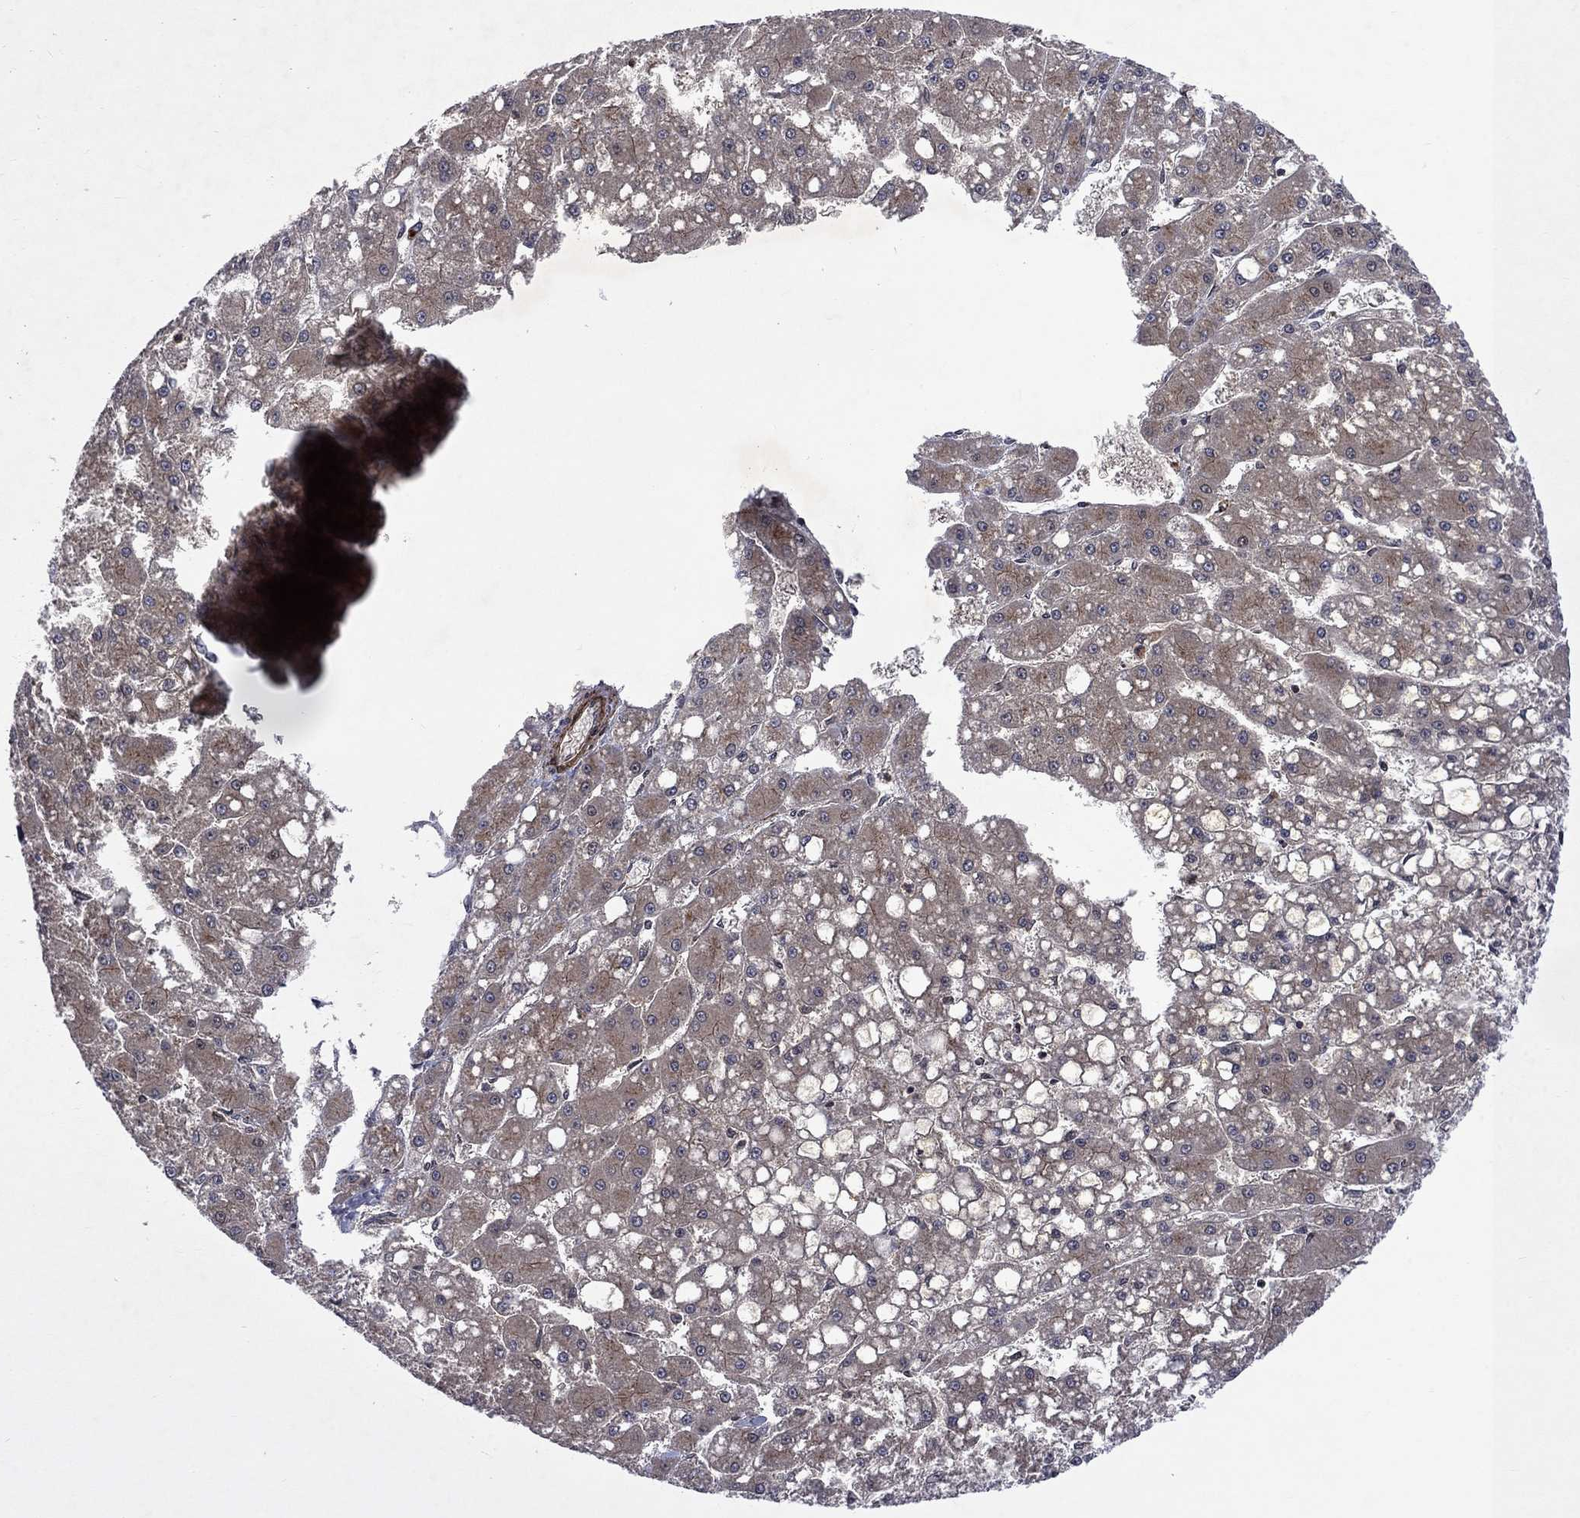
{"staining": {"intensity": "weak", "quantity": "25%-75%", "location": "cytoplasmic/membranous"}, "tissue": "liver cancer", "cell_type": "Tumor cells", "image_type": "cancer", "snomed": [{"axis": "morphology", "description": "Carcinoma, Hepatocellular, NOS"}, {"axis": "topography", "description": "Liver"}], "caption": "Hepatocellular carcinoma (liver) was stained to show a protein in brown. There is low levels of weak cytoplasmic/membranous expression in about 25%-75% of tumor cells.", "gene": "TMEM33", "patient": {"sex": "male", "age": 67}}